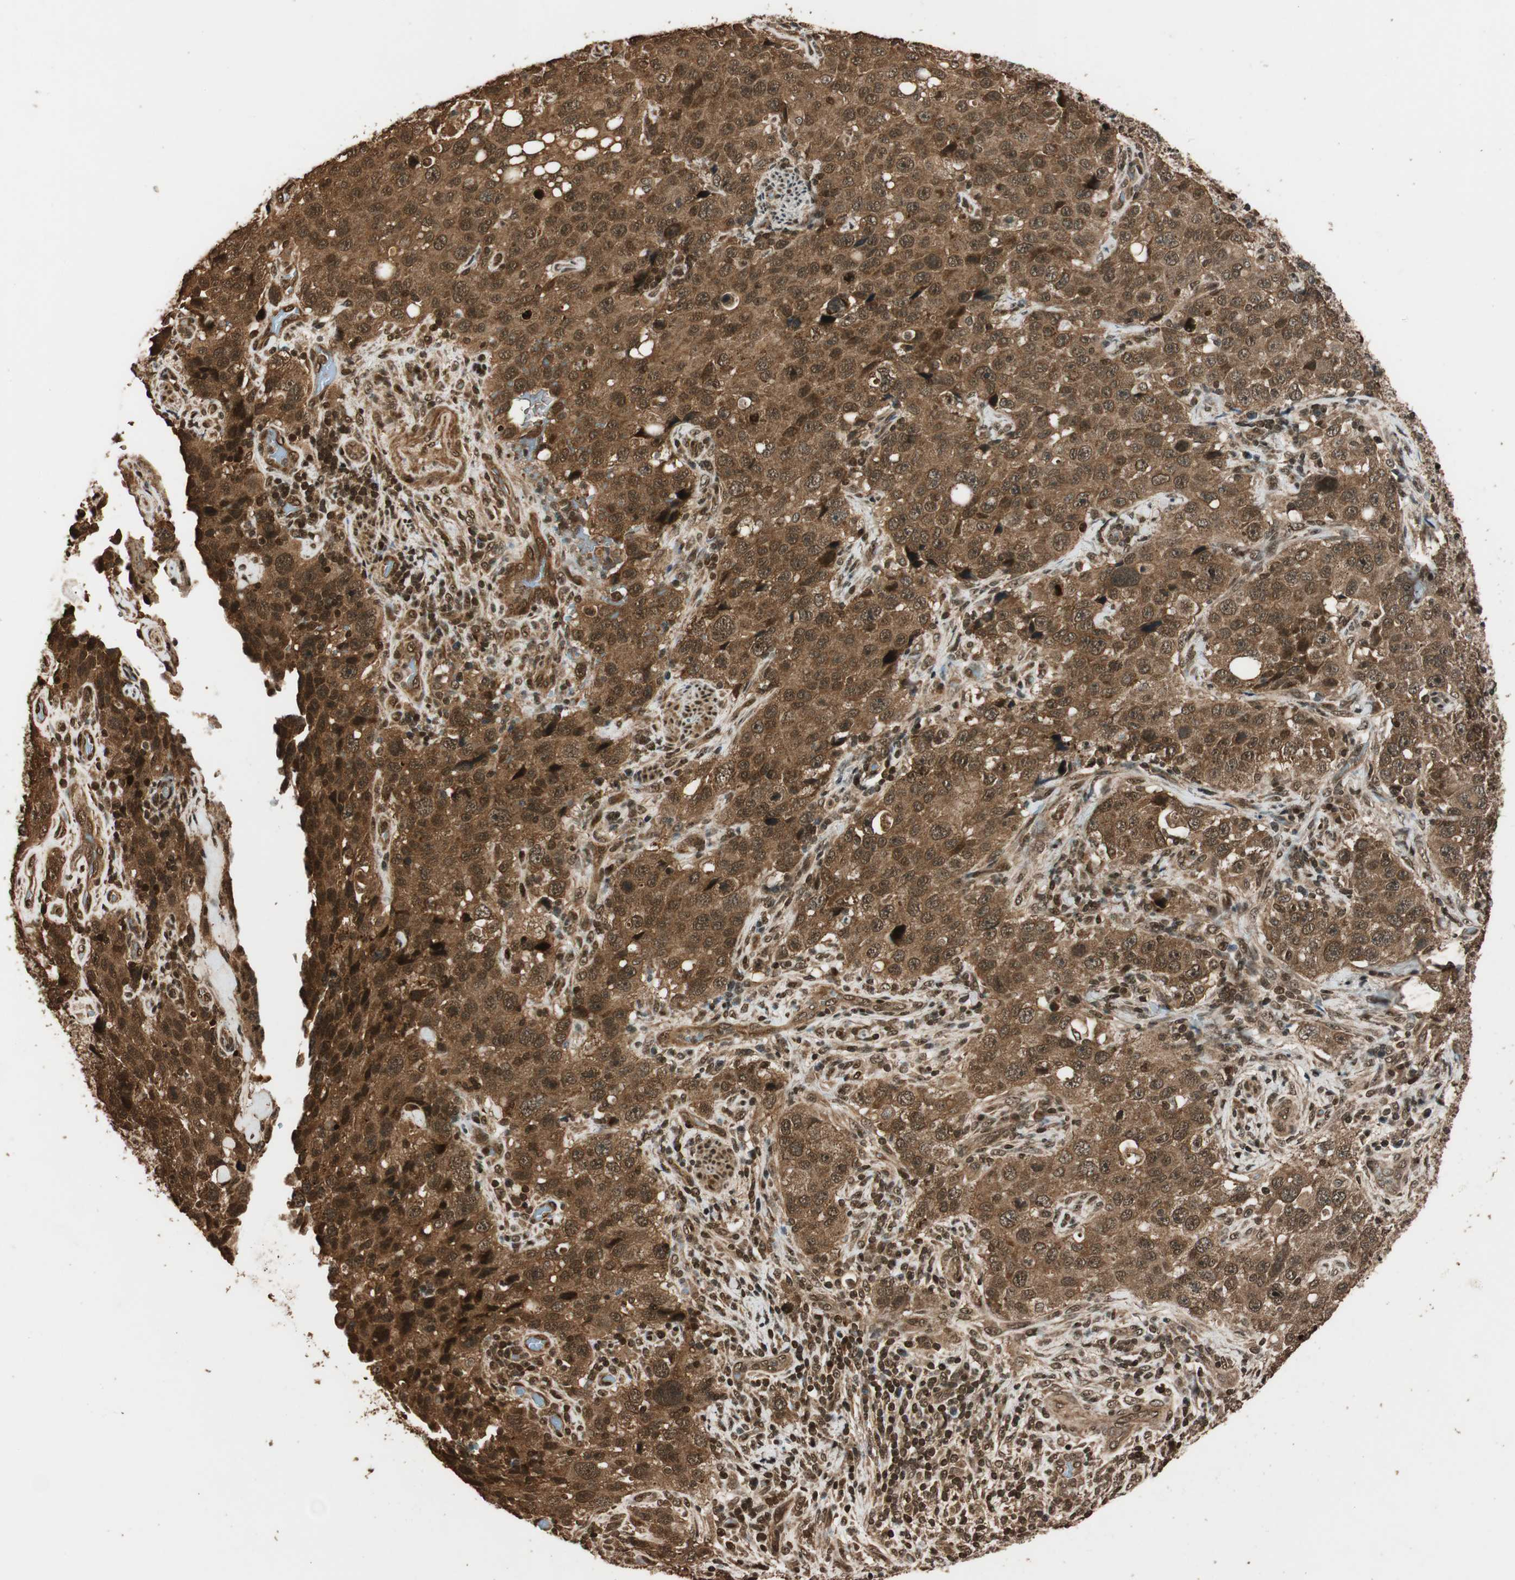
{"staining": {"intensity": "strong", "quantity": ">75%", "location": "cytoplasmic/membranous,nuclear"}, "tissue": "stomach cancer", "cell_type": "Tumor cells", "image_type": "cancer", "snomed": [{"axis": "morphology", "description": "Normal tissue, NOS"}, {"axis": "morphology", "description": "Adenocarcinoma, NOS"}, {"axis": "topography", "description": "Stomach"}], "caption": "Strong cytoplasmic/membranous and nuclear protein expression is identified in about >75% of tumor cells in stomach cancer.", "gene": "ALKBH5", "patient": {"sex": "male", "age": 48}}